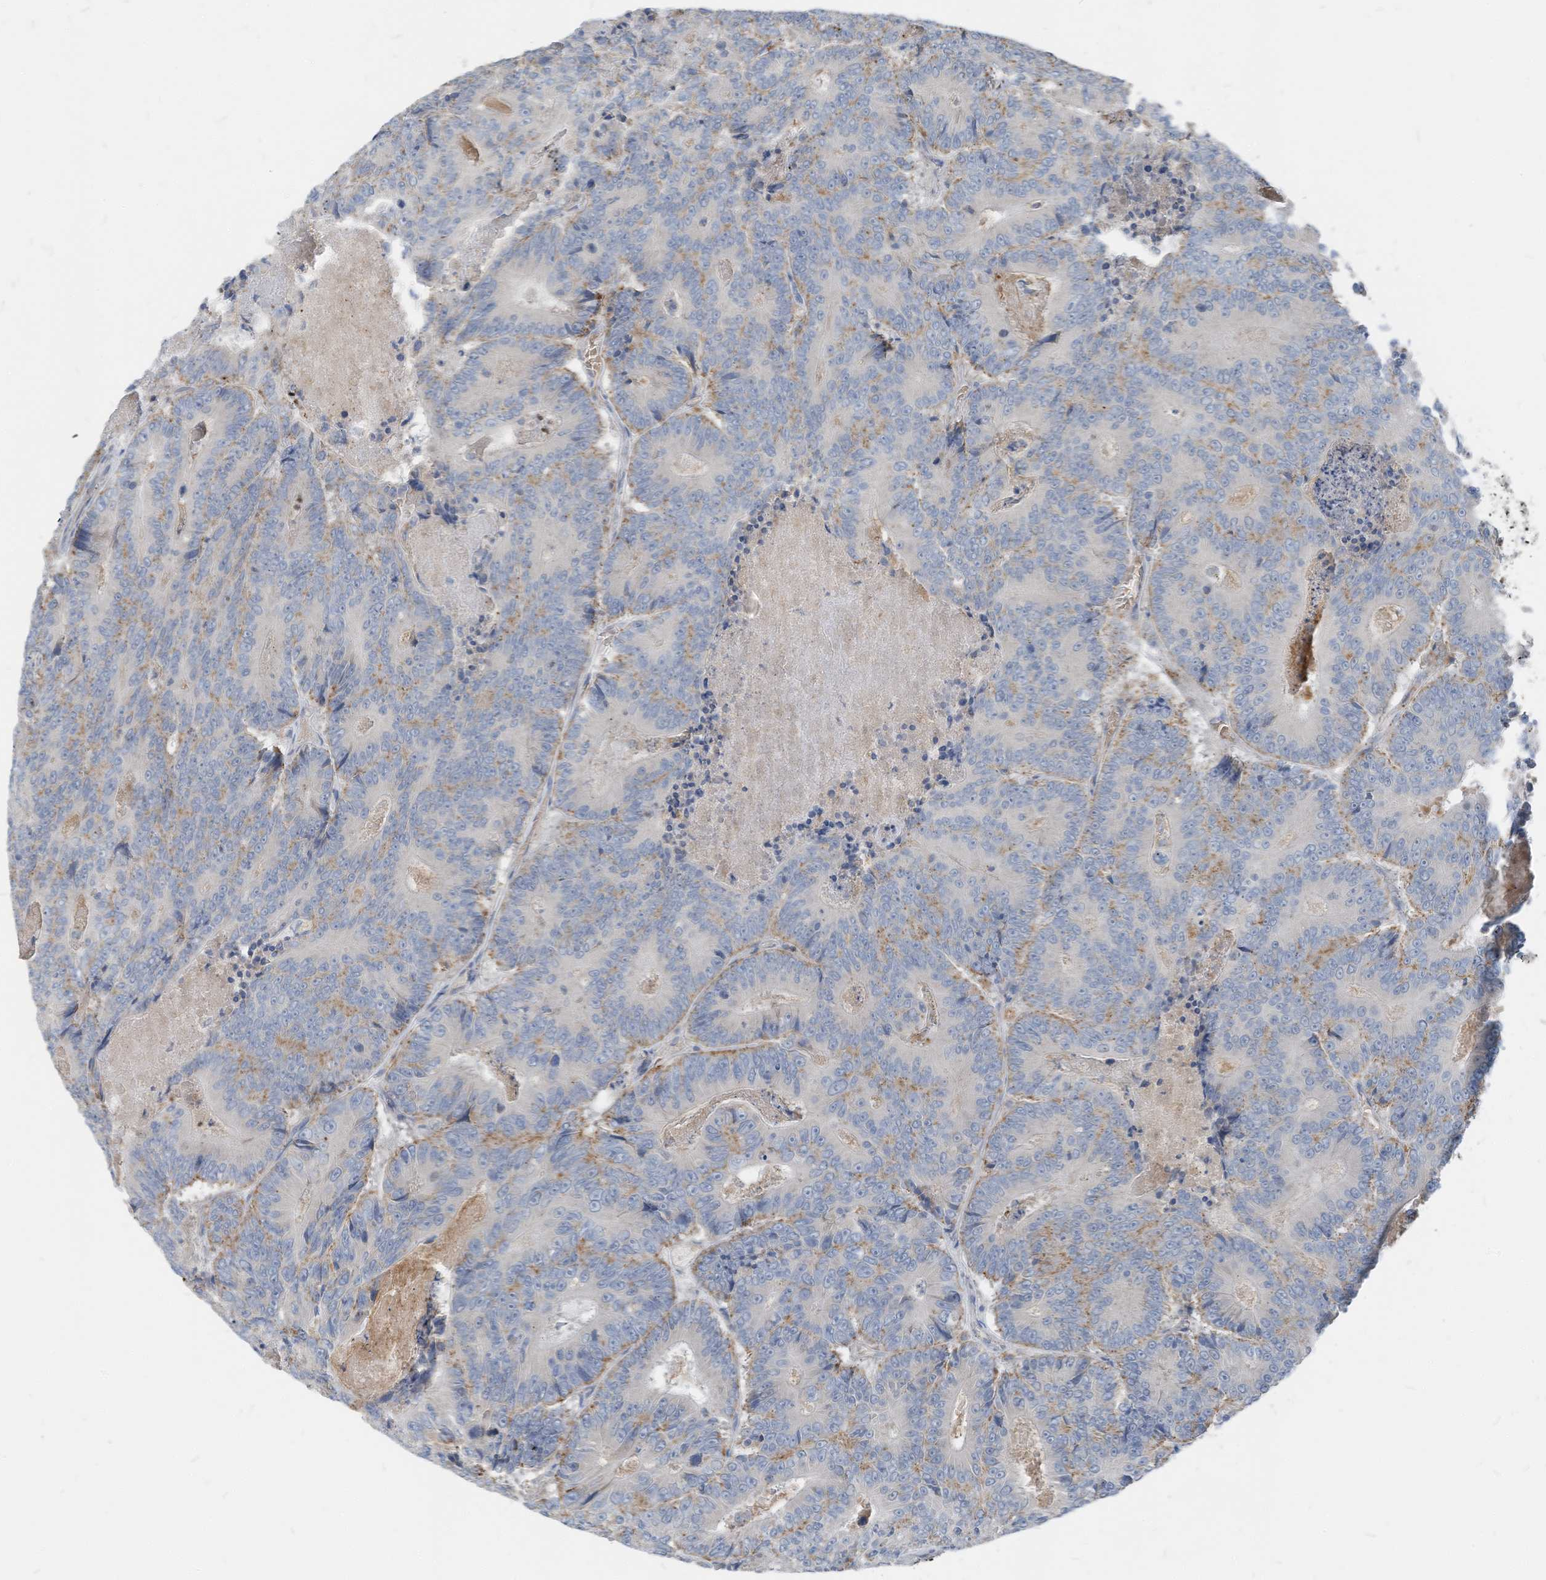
{"staining": {"intensity": "weak", "quantity": "25%-75%", "location": "cytoplasmic/membranous"}, "tissue": "colorectal cancer", "cell_type": "Tumor cells", "image_type": "cancer", "snomed": [{"axis": "morphology", "description": "Adenocarcinoma, NOS"}, {"axis": "topography", "description": "Colon"}], "caption": "Adenocarcinoma (colorectal) stained with immunohistochemistry exhibits weak cytoplasmic/membranous staining in approximately 25%-75% of tumor cells.", "gene": "CHMP2B", "patient": {"sex": "male", "age": 83}}